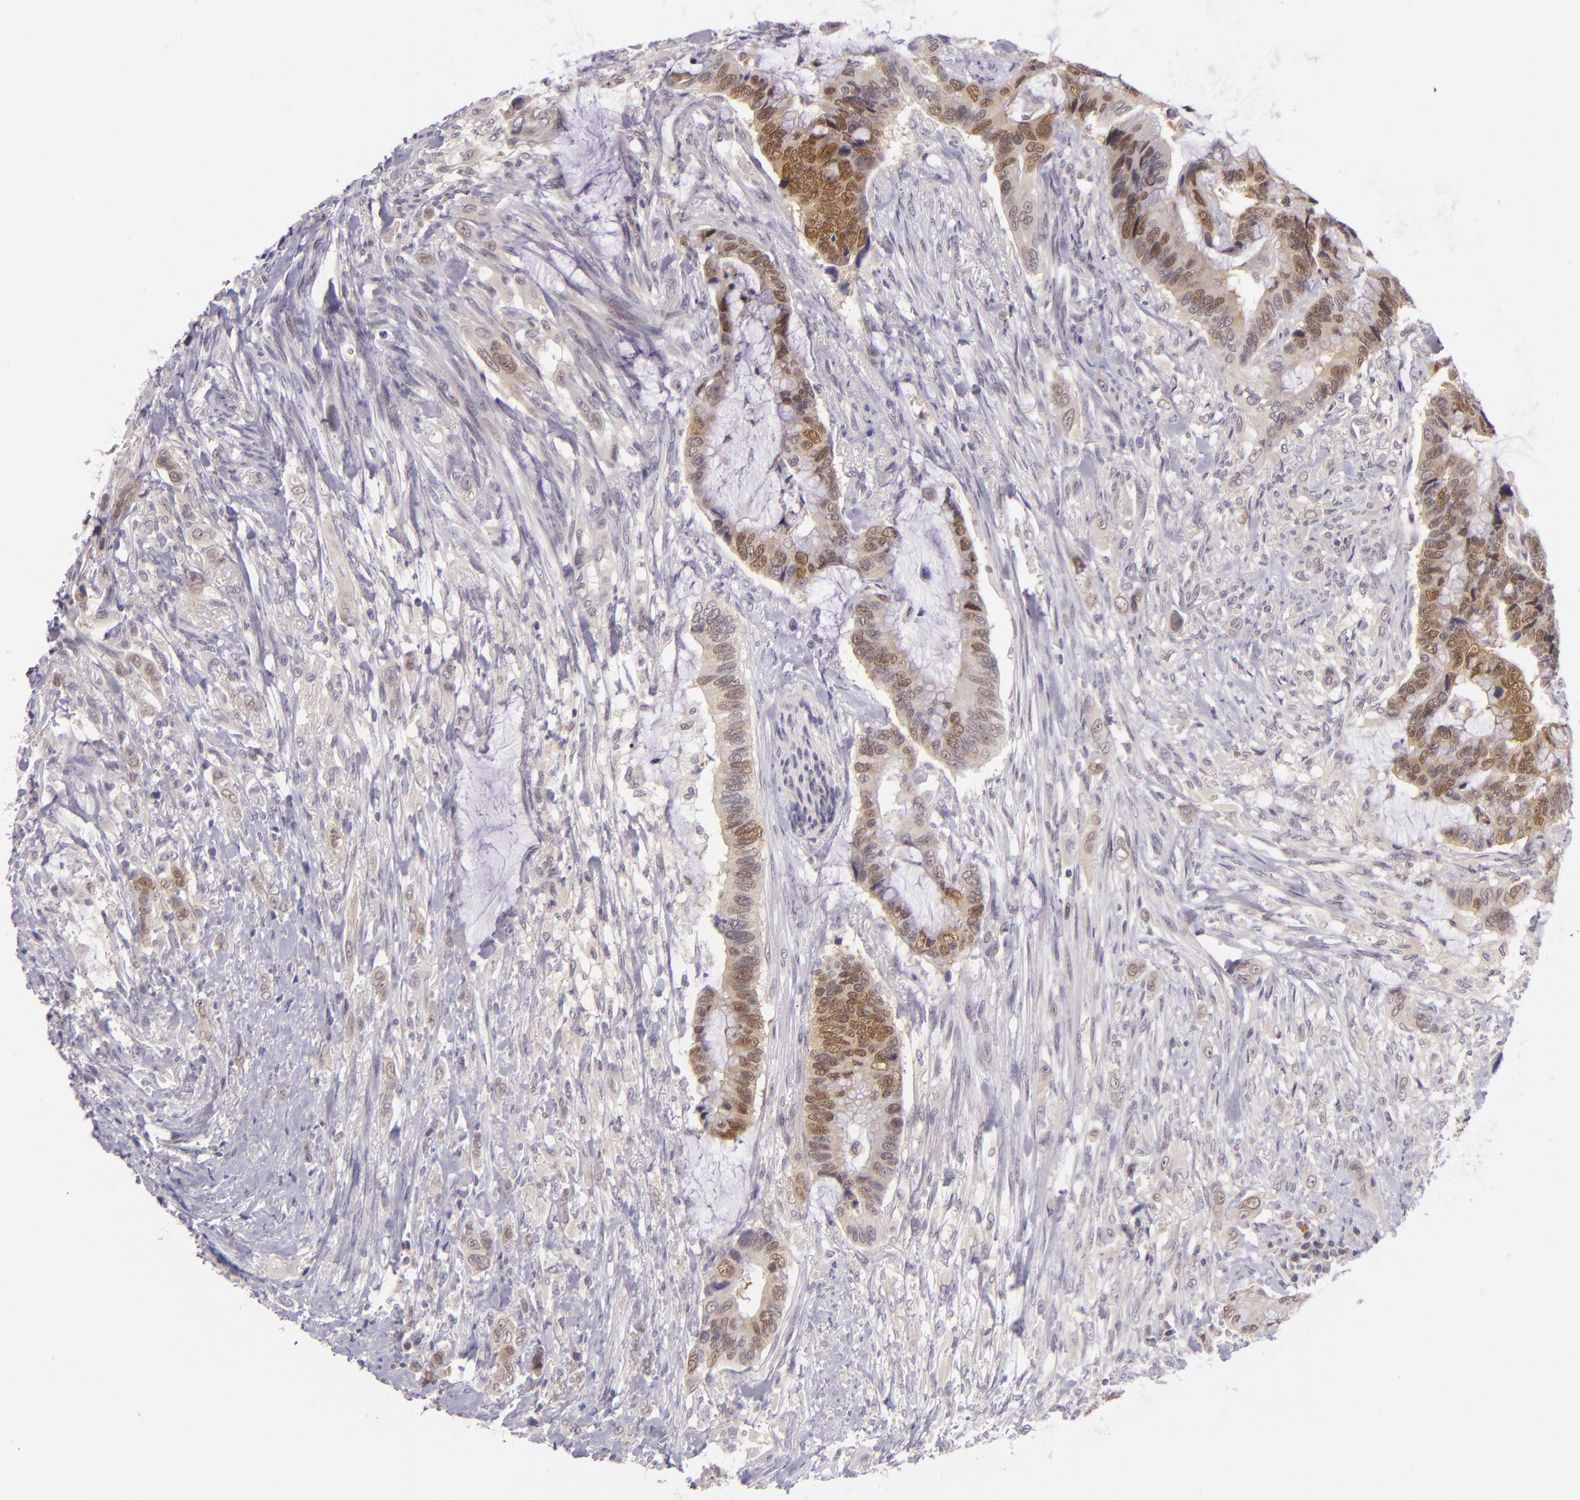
{"staining": {"intensity": "moderate", "quantity": "25%-75%", "location": "cytoplasmic/membranous,nuclear"}, "tissue": "colorectal cancer", "cell_type": "Tumor cells", "image_type": "cancer", "snomed": [{"axis": "morphology", "description": "Adenocarcinoma, NOS"}, {"axis": "topography", "description": "Rectum"}], "caption": "An image of human colorectal cancer stained for a protein shows moderate cytoplasmic/membranous and nuclear brown staining in tumor cells. Using DAB (3,3'-diaminobenzidine) (brown) and hematoxylin (blue) stains, captured at high magnification using brightfield microscopy.", "gene": "CSE1L", "patient": {"sex": "female", "age": 59}}